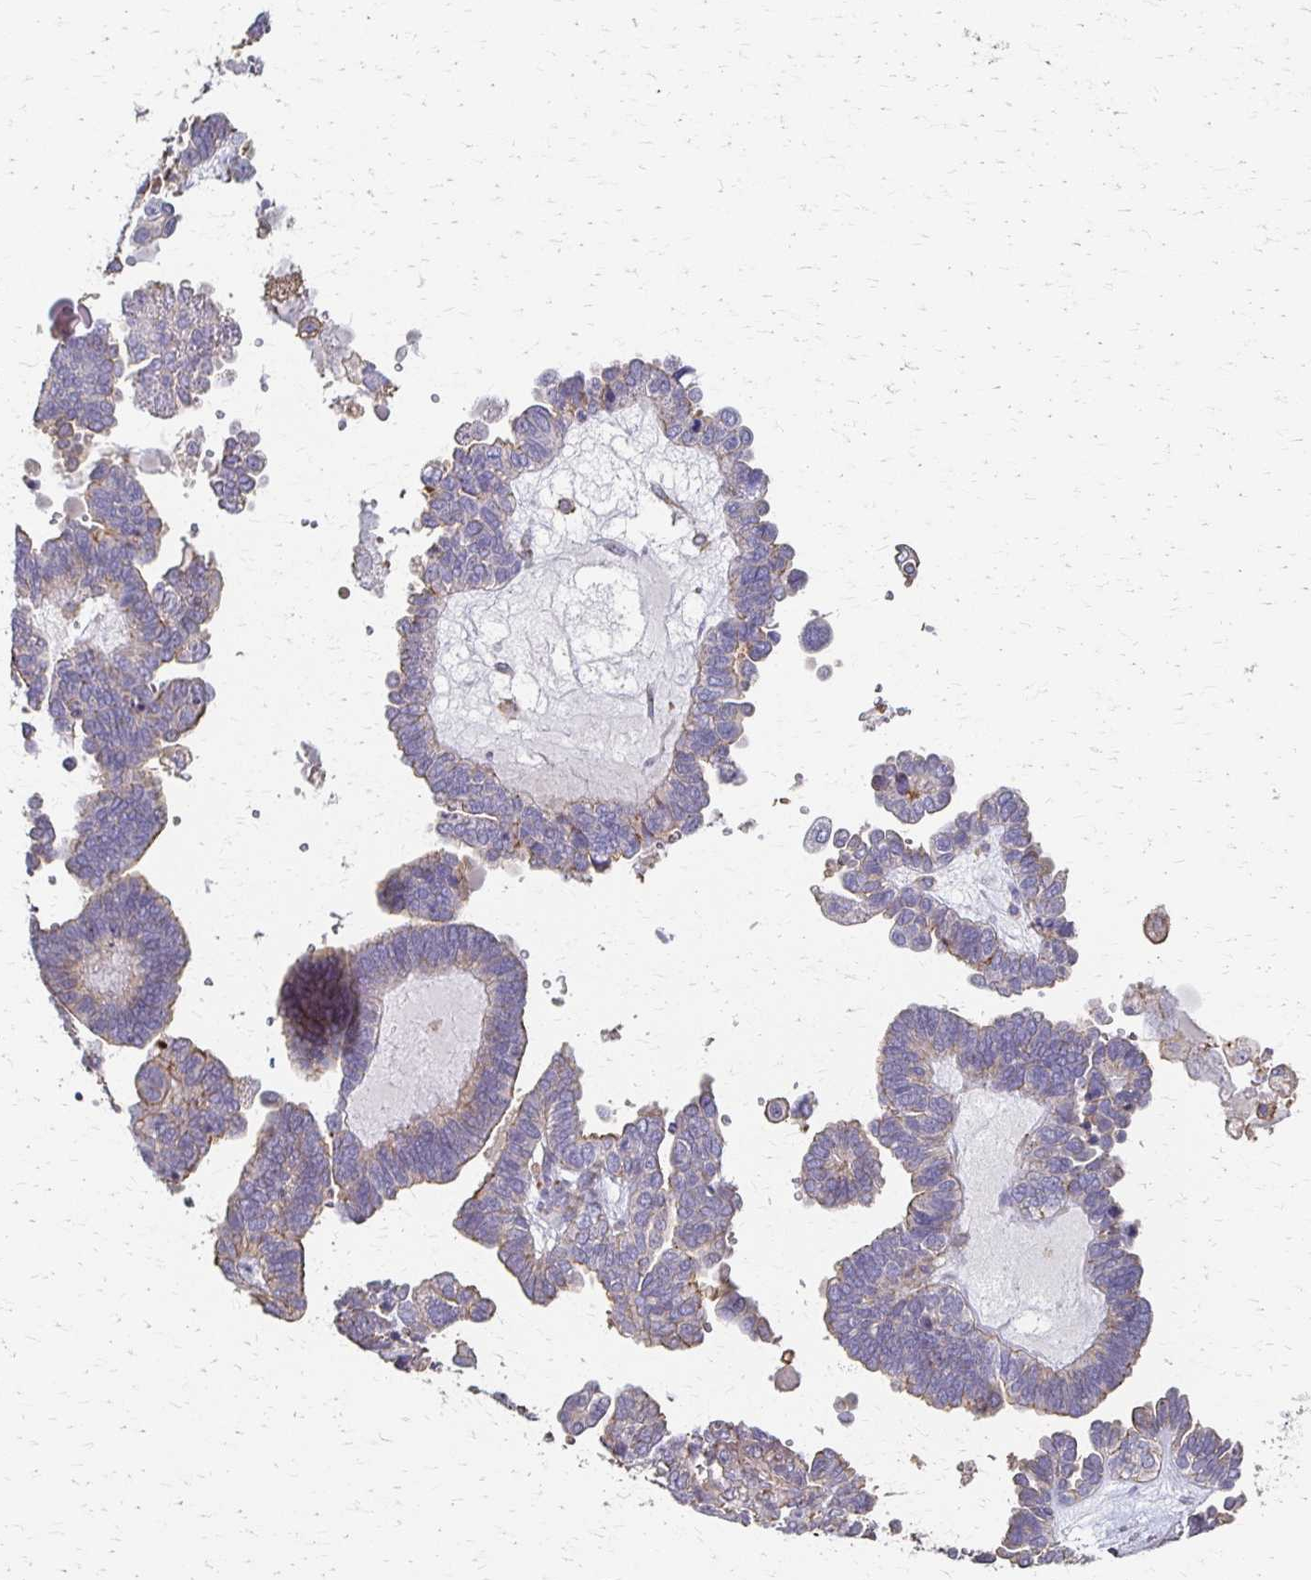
{"staining": {"intensity": "weak", "quantity": "<25%", "location": "cytoplasmic/membranous"}, "tissue": "ovarian cancer", "cell_type": "Tumor cells", "image_type": "cancer", "snomed": [{"axis": "morphology", "description": "Cystadenocarcinoma, serous, NOS"}, {"axis": "topography", "description": "Ovary"}], "caption": "Tumor cells show no significant staining in ovarian cancer (serous cystadenocarcinoma).", "gene": "C1QTNF7", "patient": {"sex": "female", "age": 51}}